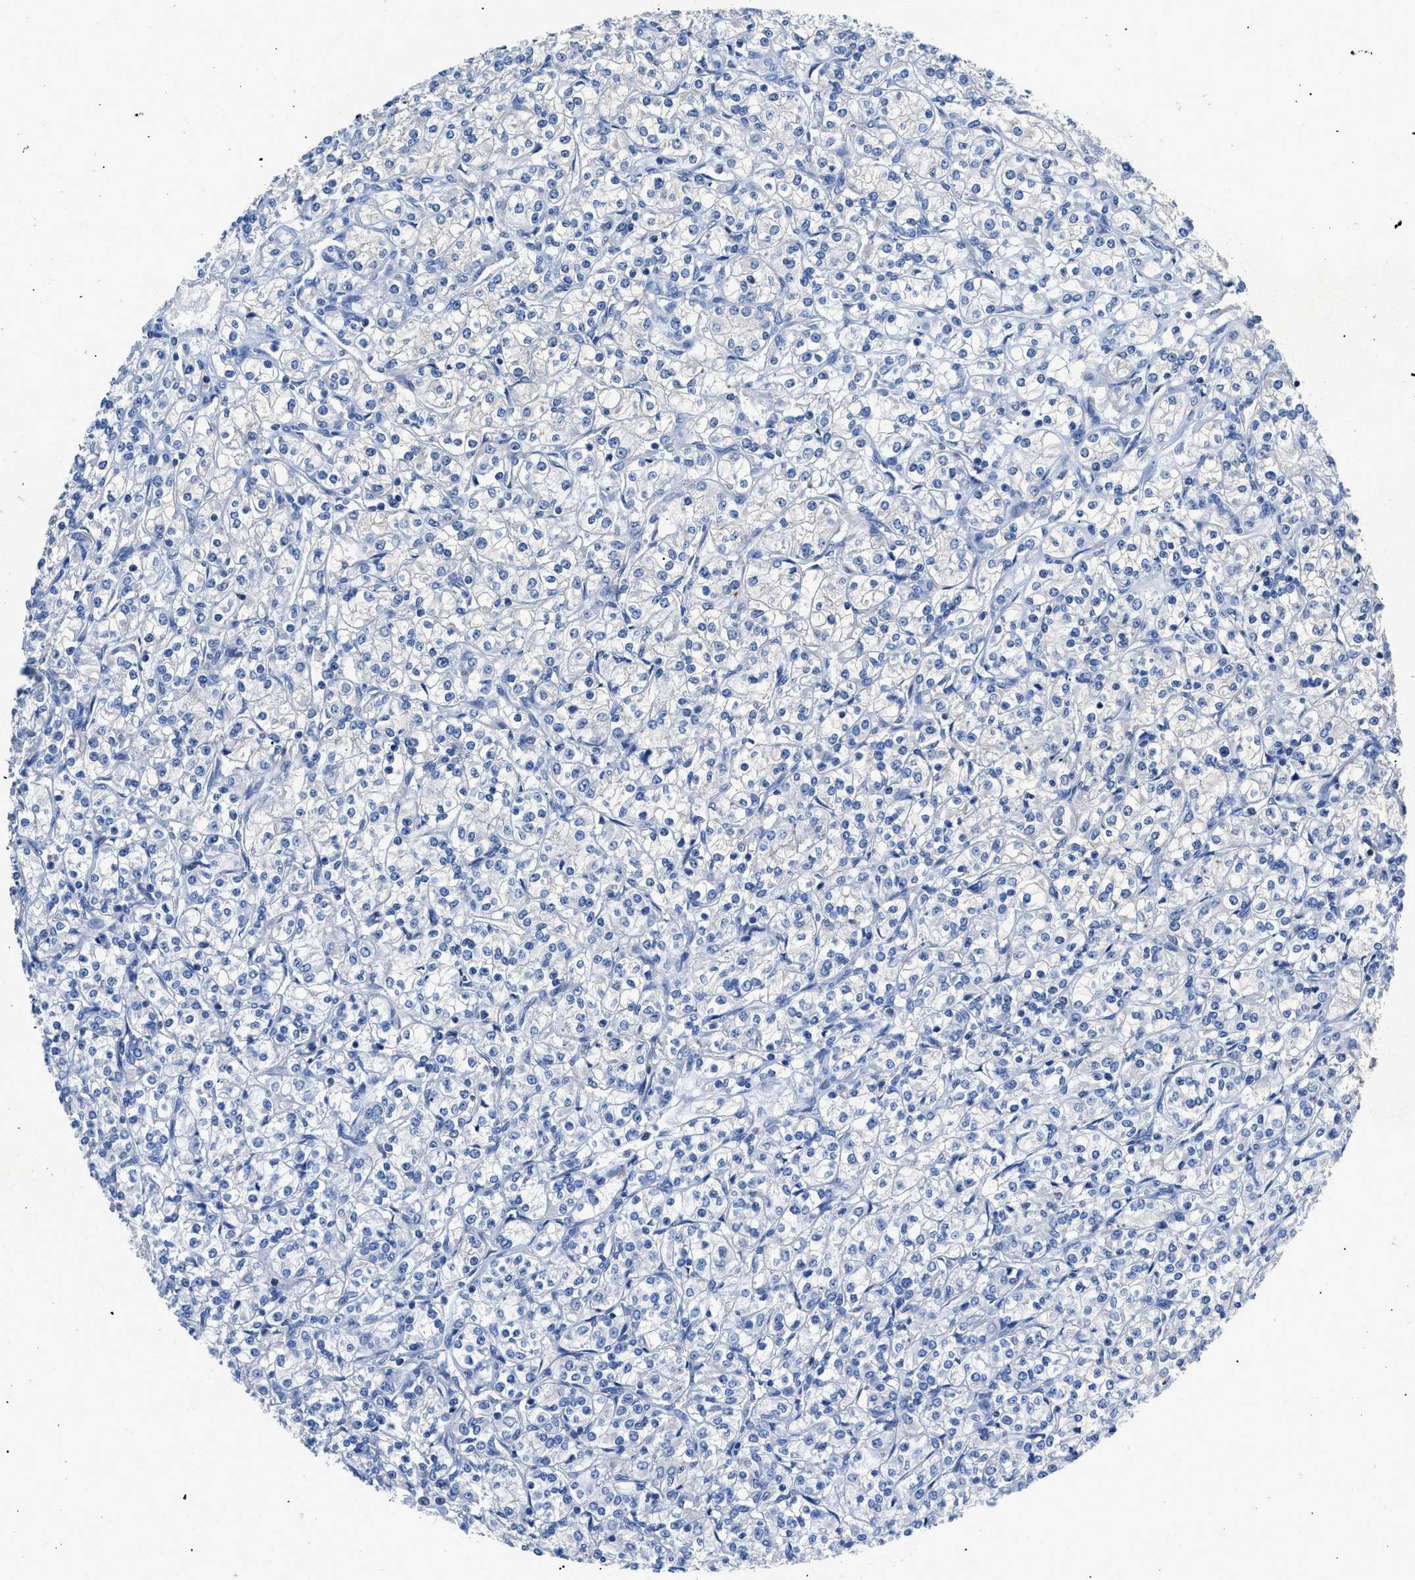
{"staining": {"intensity": "negative", "quantity": "none", "location": "none"}, "tissue": "renal cancer", "cell_type": "Tumor cells", "image_type": "cancer", "snomed": [{"axis": "morphology", "description": "Adenocarcinoma, NOS"}, {"axis": "topography", "description": "Kidney"}], "caption": "Histopathology image shows no significant protein expression in tumor cells of adenocarcinoma (renal).", "gene": "SLC10A6", "patient": {"sex": "male", "age": 77}}